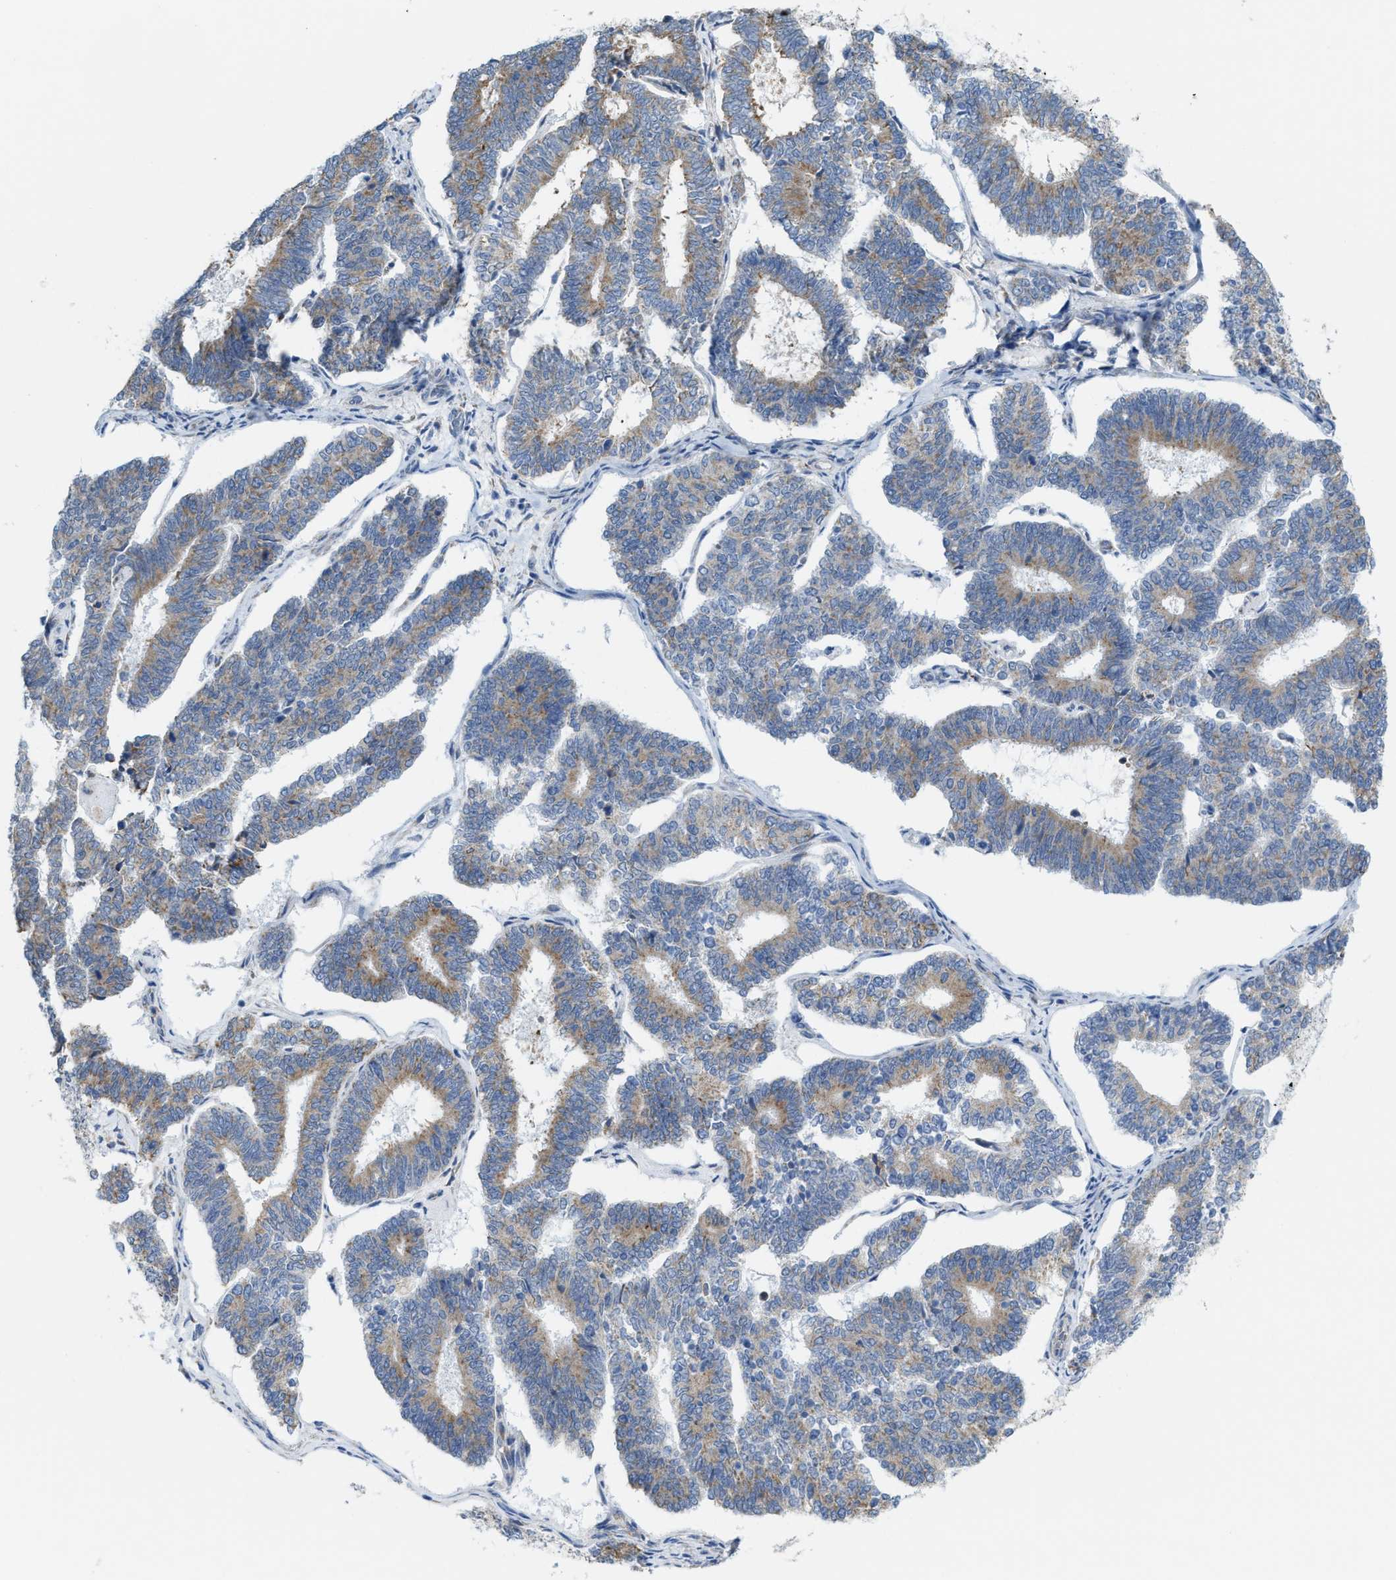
{"staining": {"intensity": "weak", "quantity": "25%-75%", "location": "cytoplasmic/membranous"}, "tissue": "endometrial cancer", "cell_type": "Tumor cells", "image_type": "cancer", "snomed": [{"axis": "morphology", "description": "Adenocarcinoma, NOS"}, {"axis": "topography", "description": "Endometrium"}], "caption": "Protein expression analysis of human endometrial adenocarcinoma reveals weak cytoplasmic/membranous staining in approximately 25%-75% of tumor cells.", "gene": "KIFC3", "patient": {"sex": "female", "age": 70}}